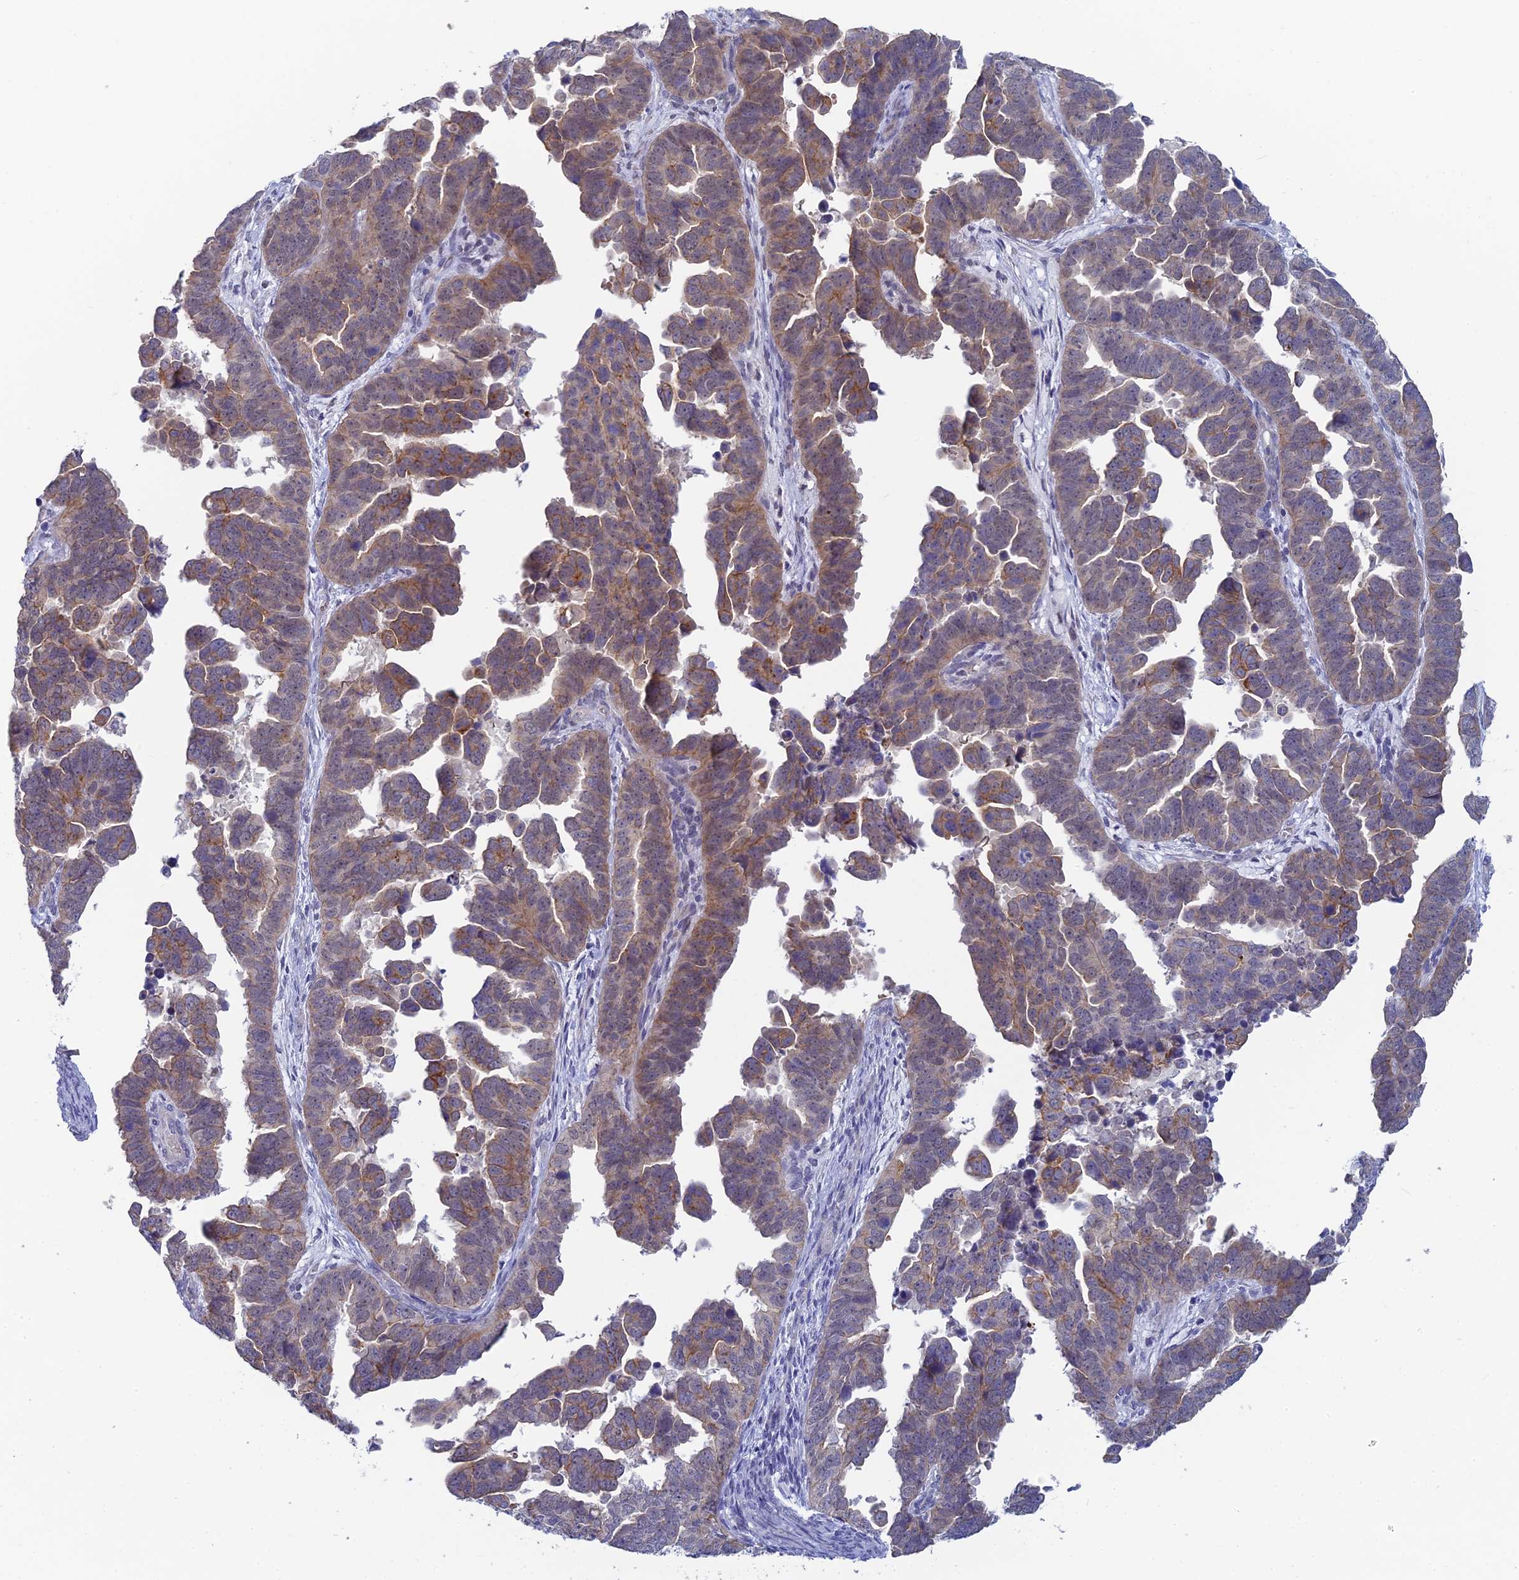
{"staining": {"intensity": "weak", "quantity": "25%-75%", "location": "cytoplasmic/membranous"}, "tissue": "endometrial cancer", "cell_type": "Tumor cells", "image_type": "cancer", "snomed": [{"axis": "morphology", "description": "Adenocarcinoma, NOS"}, {"axis": "topography", "description": "Endometrium"}], "caption": "Endometrial cancer (adenocarcinoma) tissue reveals weak cytoplasmic/membranous positivity in about 25%-75% of tumor cells", "gene": "GIPC1", "patient": {"sex": "female", "age": 75}}